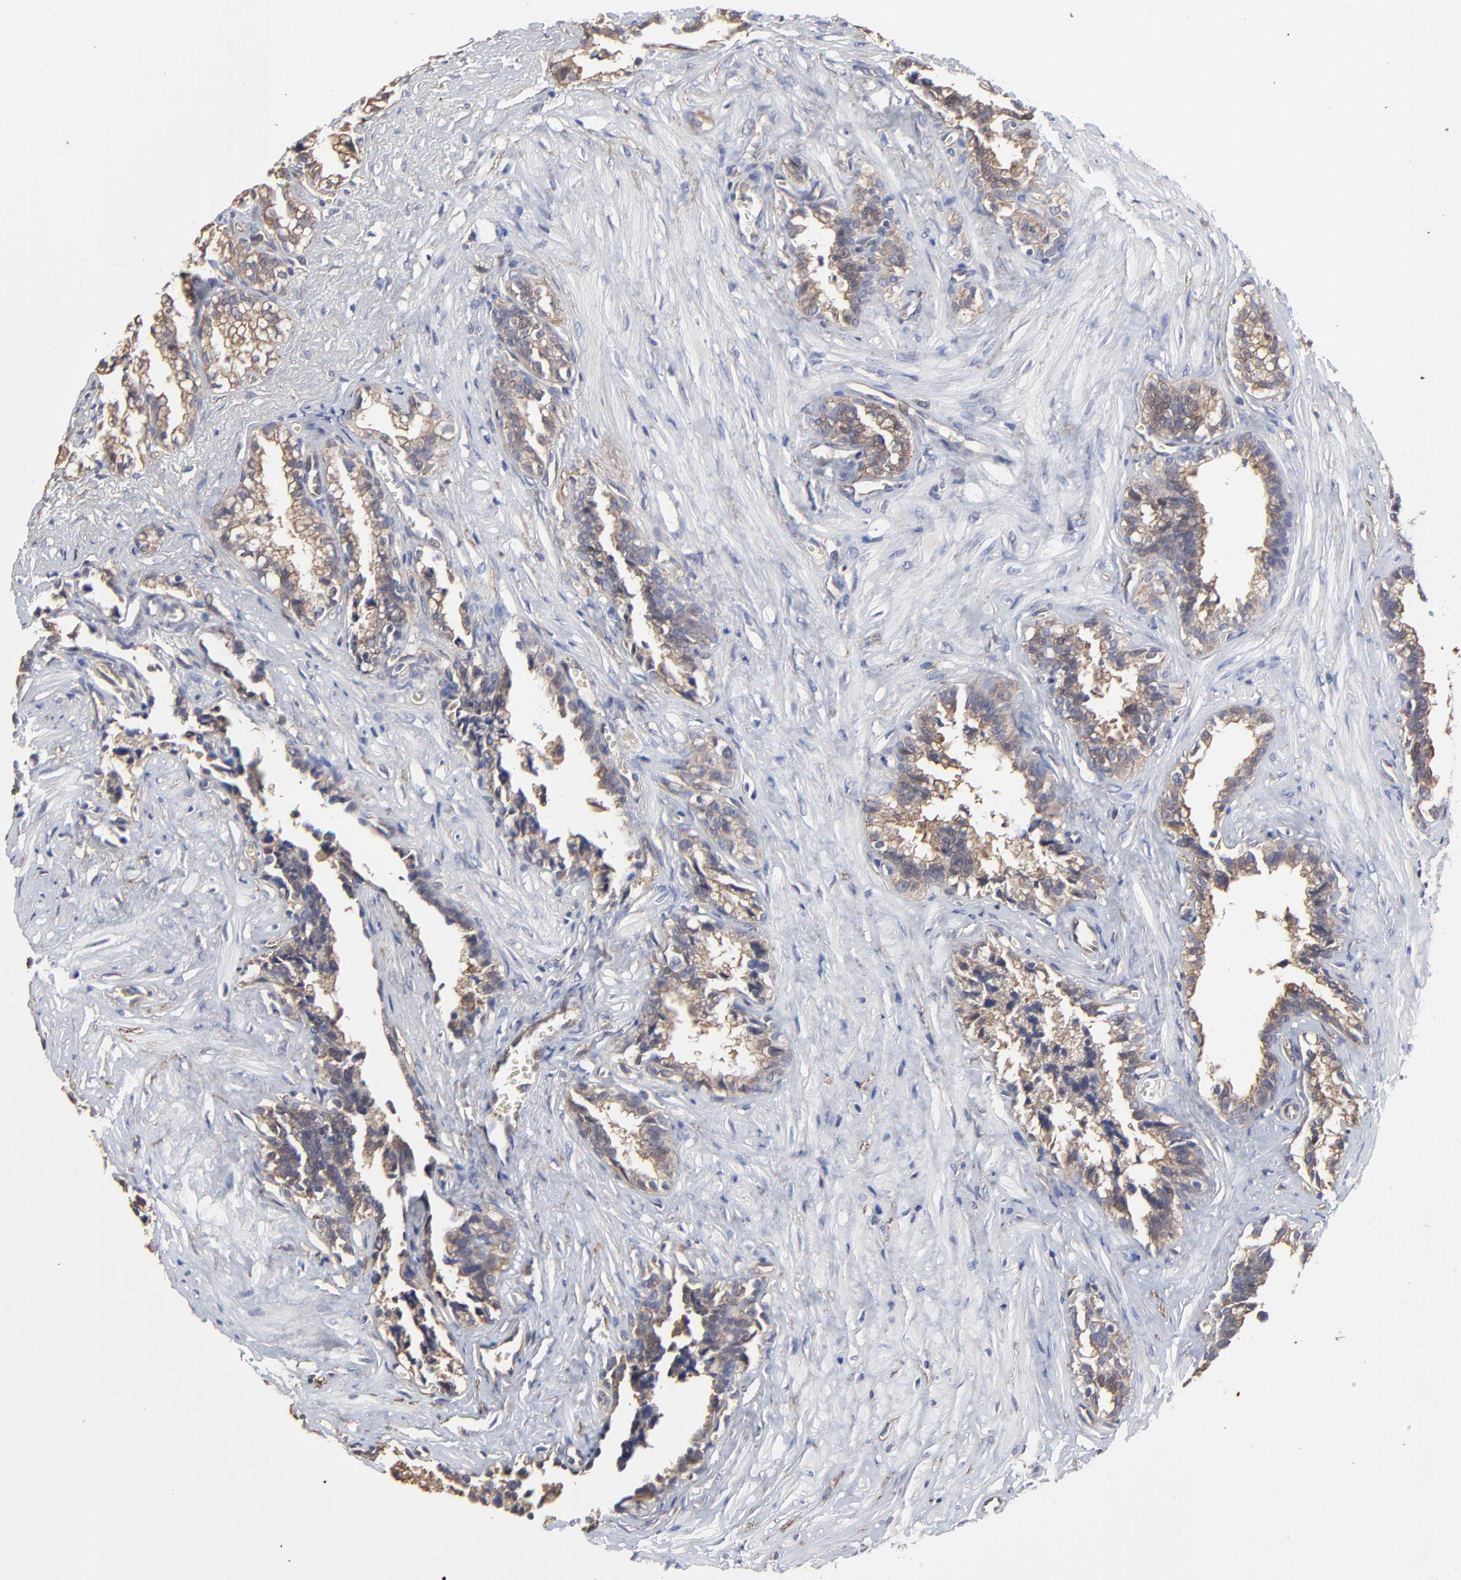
{"staining": {"intensity": "moderate", "quantity": ">75%", "location": "cytoplasmic/membranous"}, "tissue": "seminal vesicle", "cell_type": "Glandular cells", "image_type": "normal", "snomed": [{"axis": "morphology", "description": "Normal tissue, NOS"}, {"axis": "topography", "description": "Seminal veicle"}], "caption": "Moderate cytoplasmic/membranous protein positivity is appreciated in about >75% of glandular cells in seminal vesicle. The staining was performed using DAB (3,3'-diaminobenzidine) to visualize the protein expression in brown, while the nuclei were stained in blue with hematoxylin (Magnification: 20x).", "gene": "ARMT1", "patient": {"sex": "male", "age": 60}}